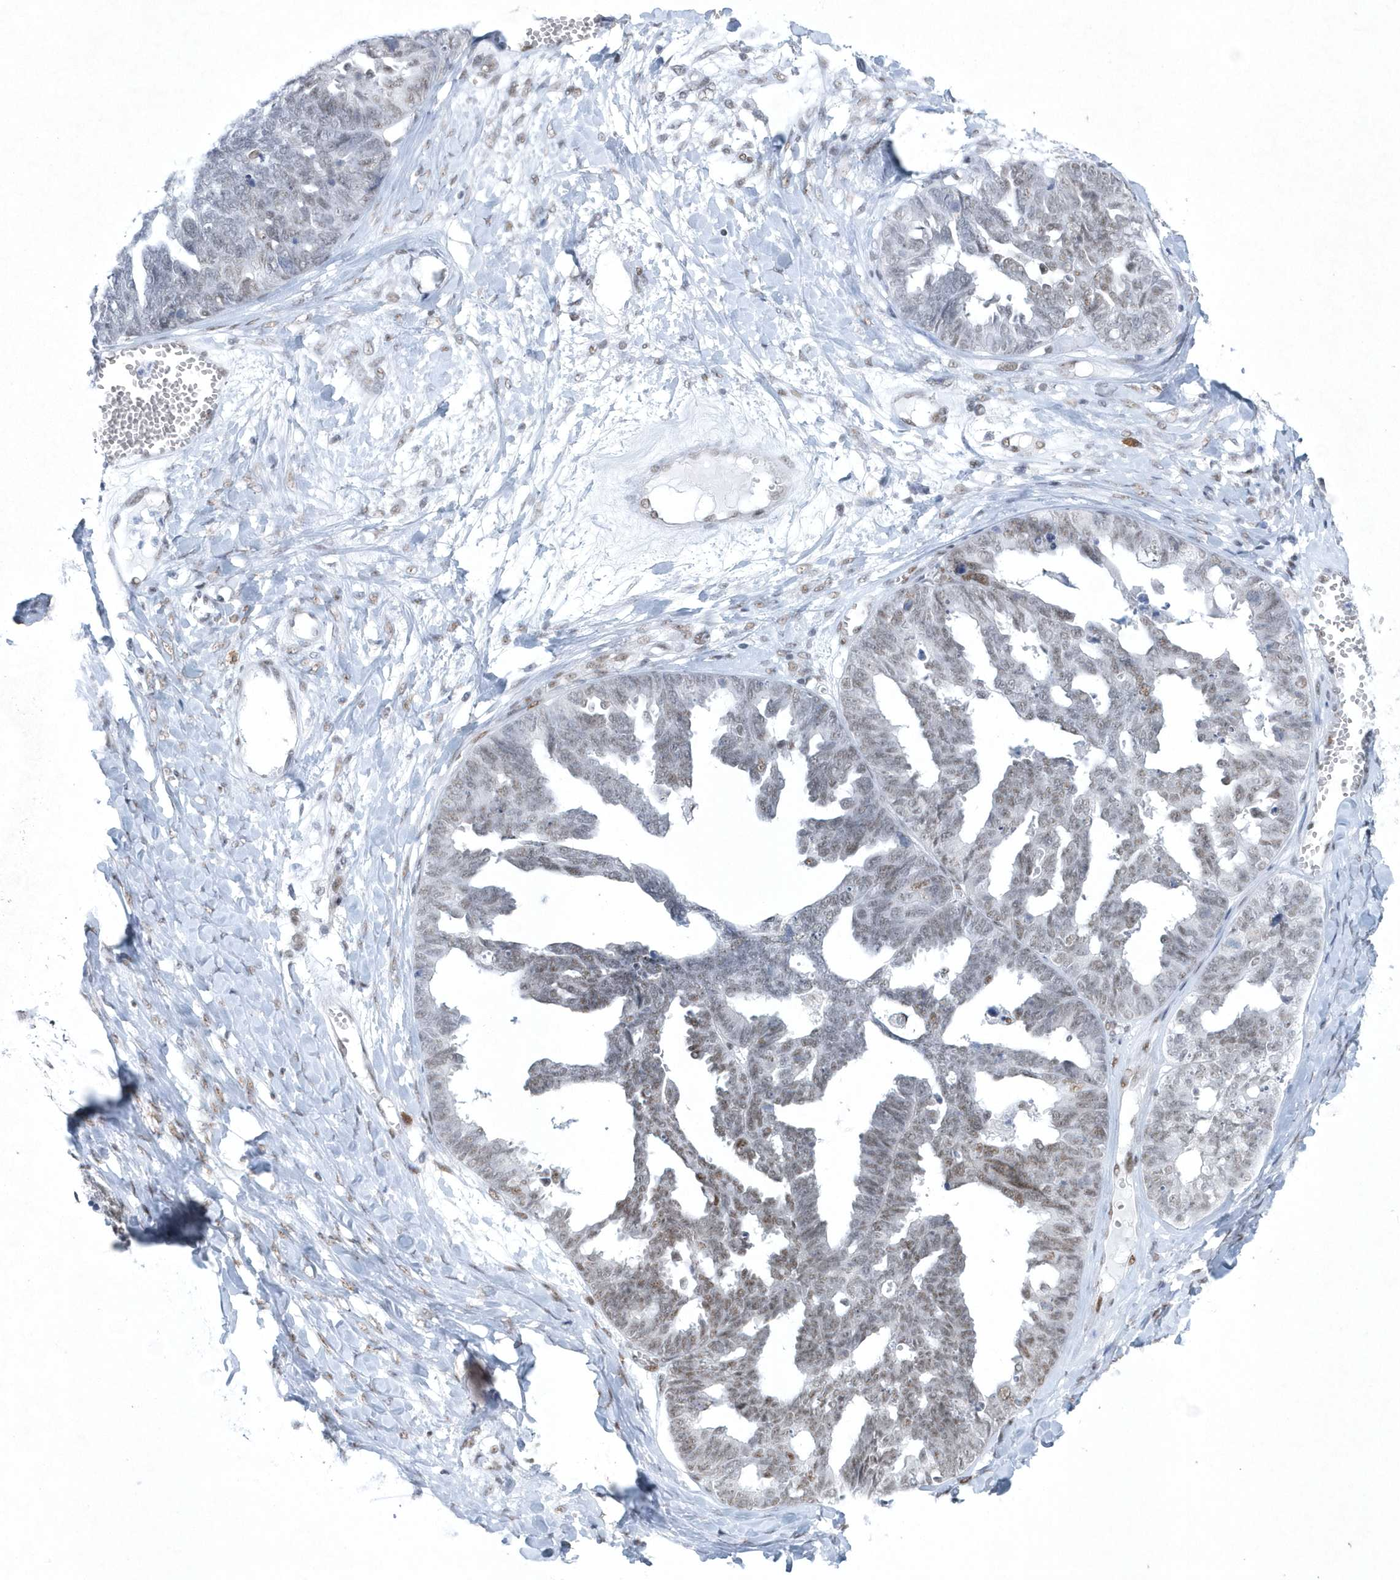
{"staining": {"intensity": "weak", "quantity": "25%-75%", "location": "nuclear"}, "tissue": "ovarian cancer", "cell_type": "Tumor cells", "image_type": "cancer", "snomed": [{"axis": "morphology", "description": "Cystadenocarcinoma, serous, NOS"}, {"axis": "topography", "description": "Ovary"}], "caption": "The image displays immunohistochemical staining of ovarian cancer. There is weak nuclear staining is identified in approximately 25%-75% of tumor cells.", "gene": "DCLRE1A", "patient": {"sex": "female", "age": 79}}